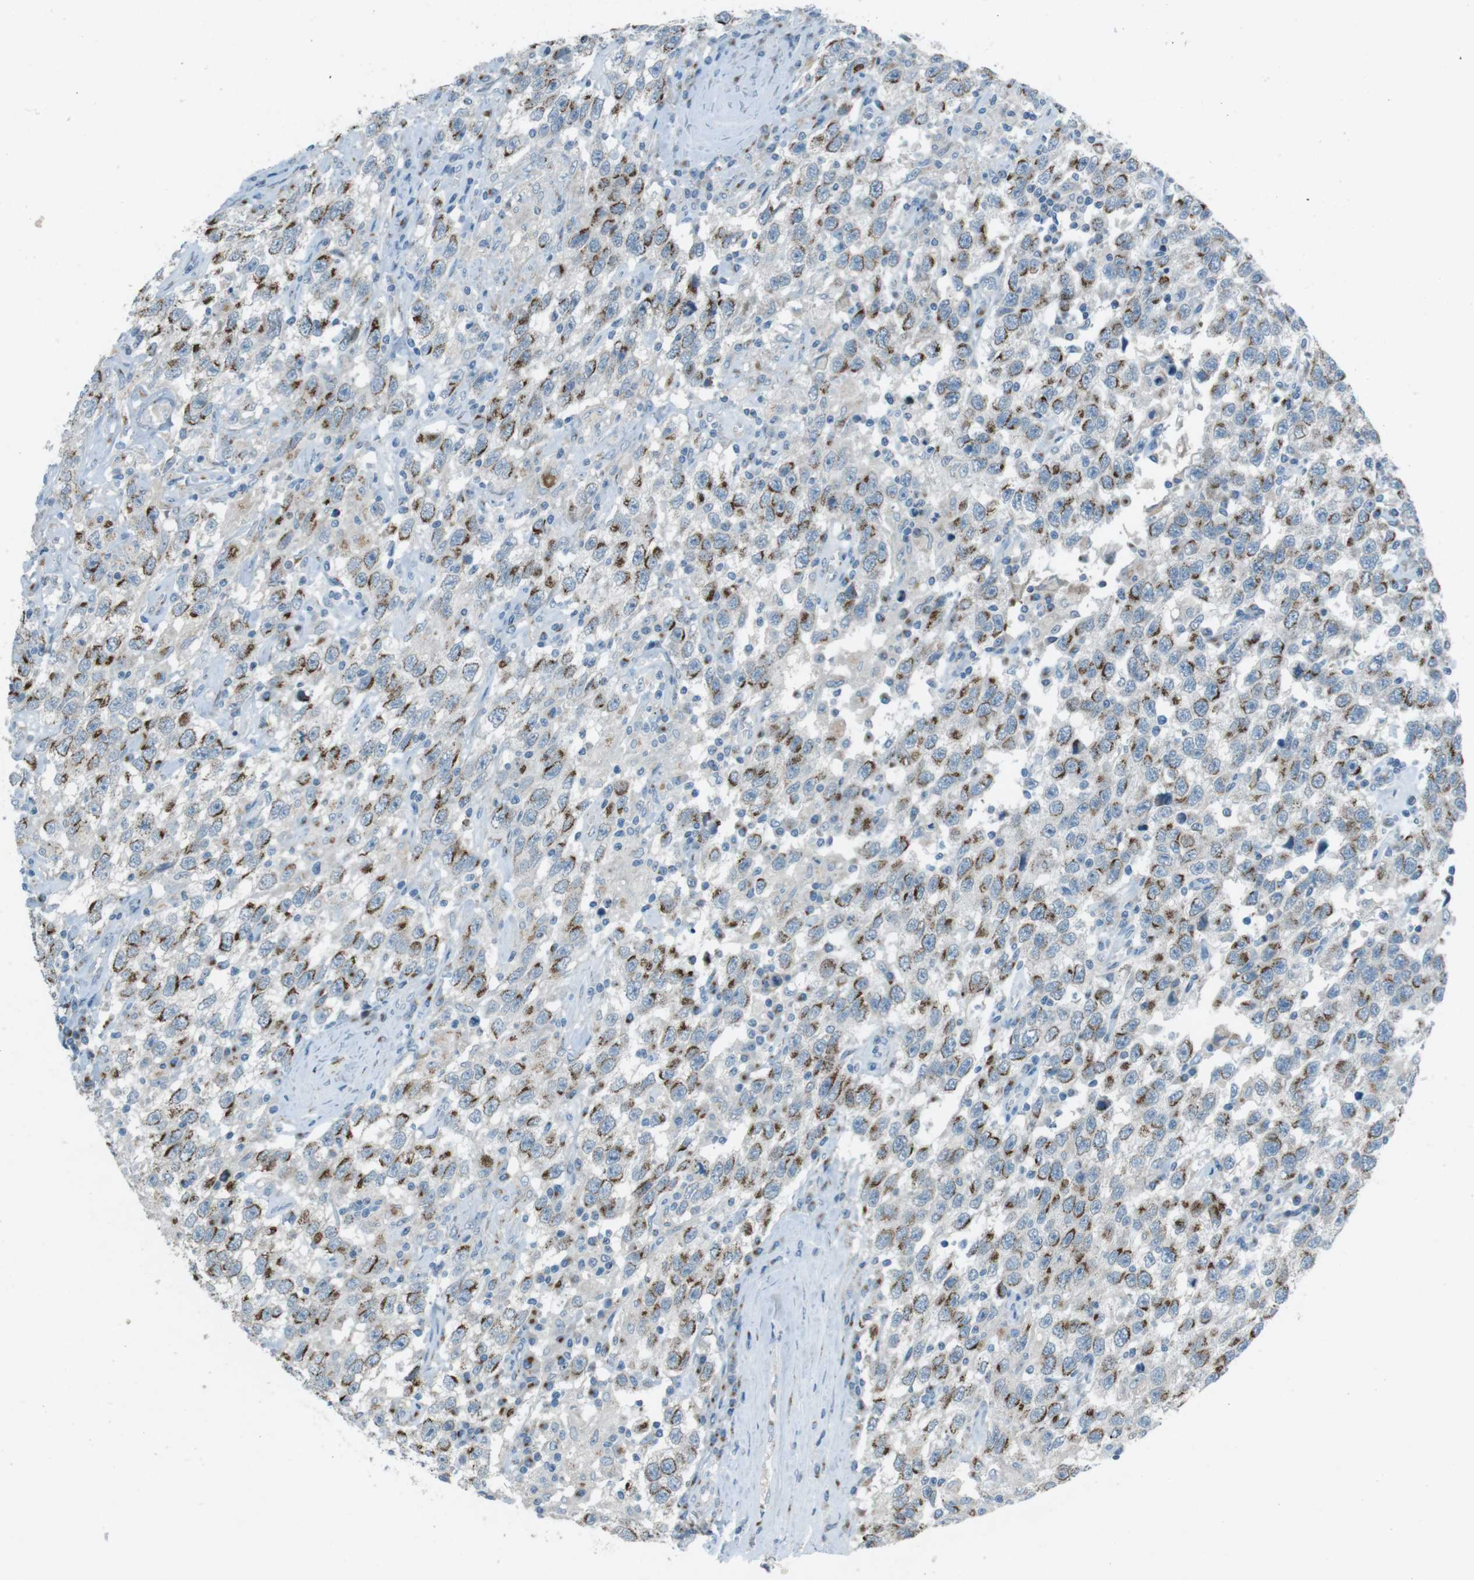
{"staining": {"intensity": "moderate", "quantity": "25%-75%", "location": "cytoplasmic/membranous"}, "tissue": "testis cancer", "cell_type": "Tumor cells", "image_type": "cancer", "snomed": [{"axis": "morphology", "description": "Seminoma, NOS"}, {"axis": "topography", "description": "Testis"}], "caption": "This photomicrograph displays immunohistochemistry (IHC) staining of human testis cancer, with medium moderate cytoplasmic/membranous staining in about 25%-75% of tumor cells.", "gene": "TXNDC15", "patient": {"sex": "male", "age": 41}}